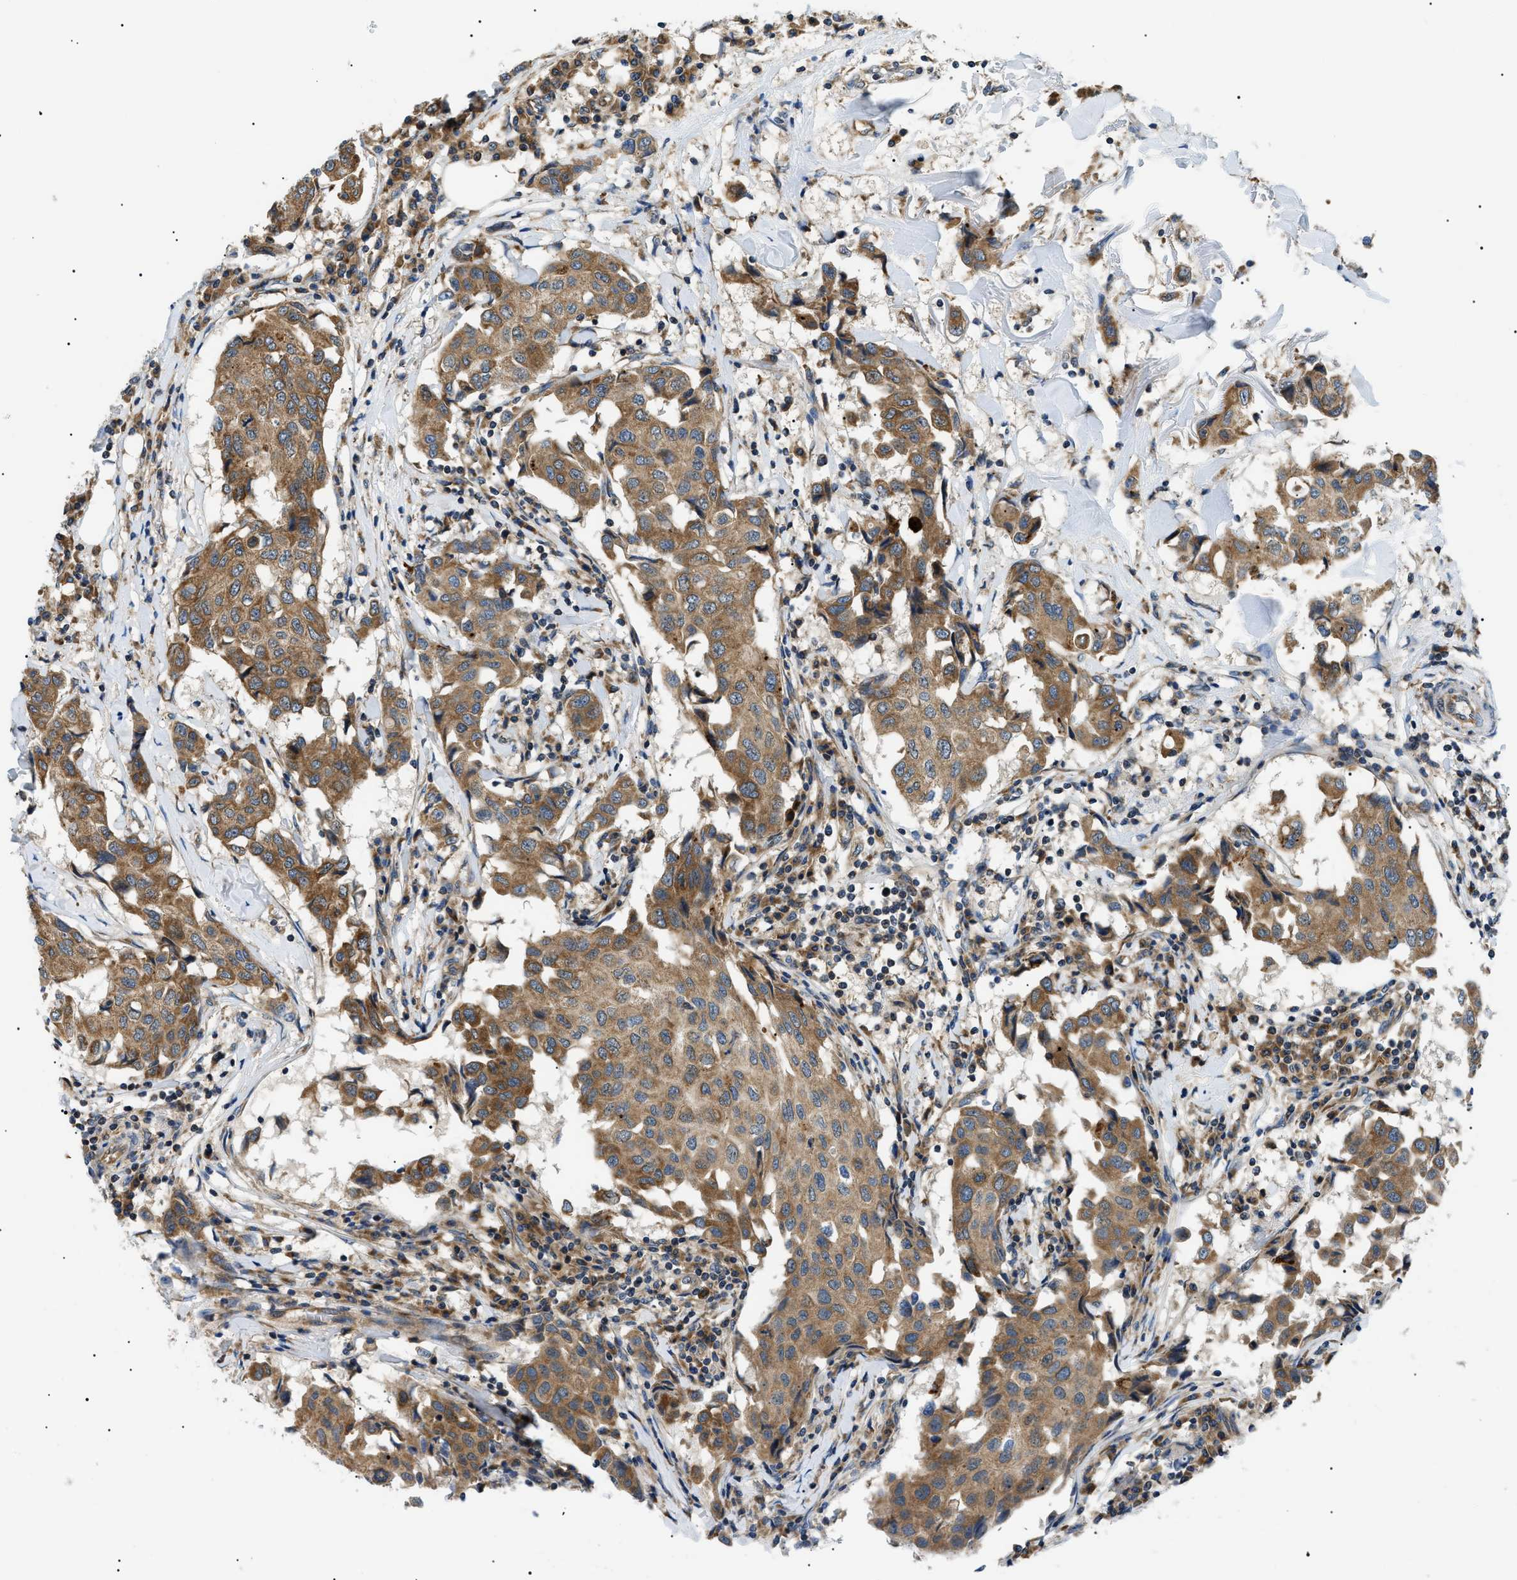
{"staining": {"intensity": "moderate", "quantity": ">75%", "location": "cytoplasmic/membranous"}, "tissue": "breast cancer", "cell_type": "Tumor cells", "image_type": "cancer", "snomed": [{"axis": "morphology", "description": "Duct carcinoma"}, {"axis": "topography", "description": "Breast"}], "caption": "About >75% of tumor cells in breast cancer reveal moderate cytoplasmic/membranous protein positivity as visualized by brown immunohistochemical staining.", "gene": "SRPK1", "patient": {"sex": "female", "age": 80}}